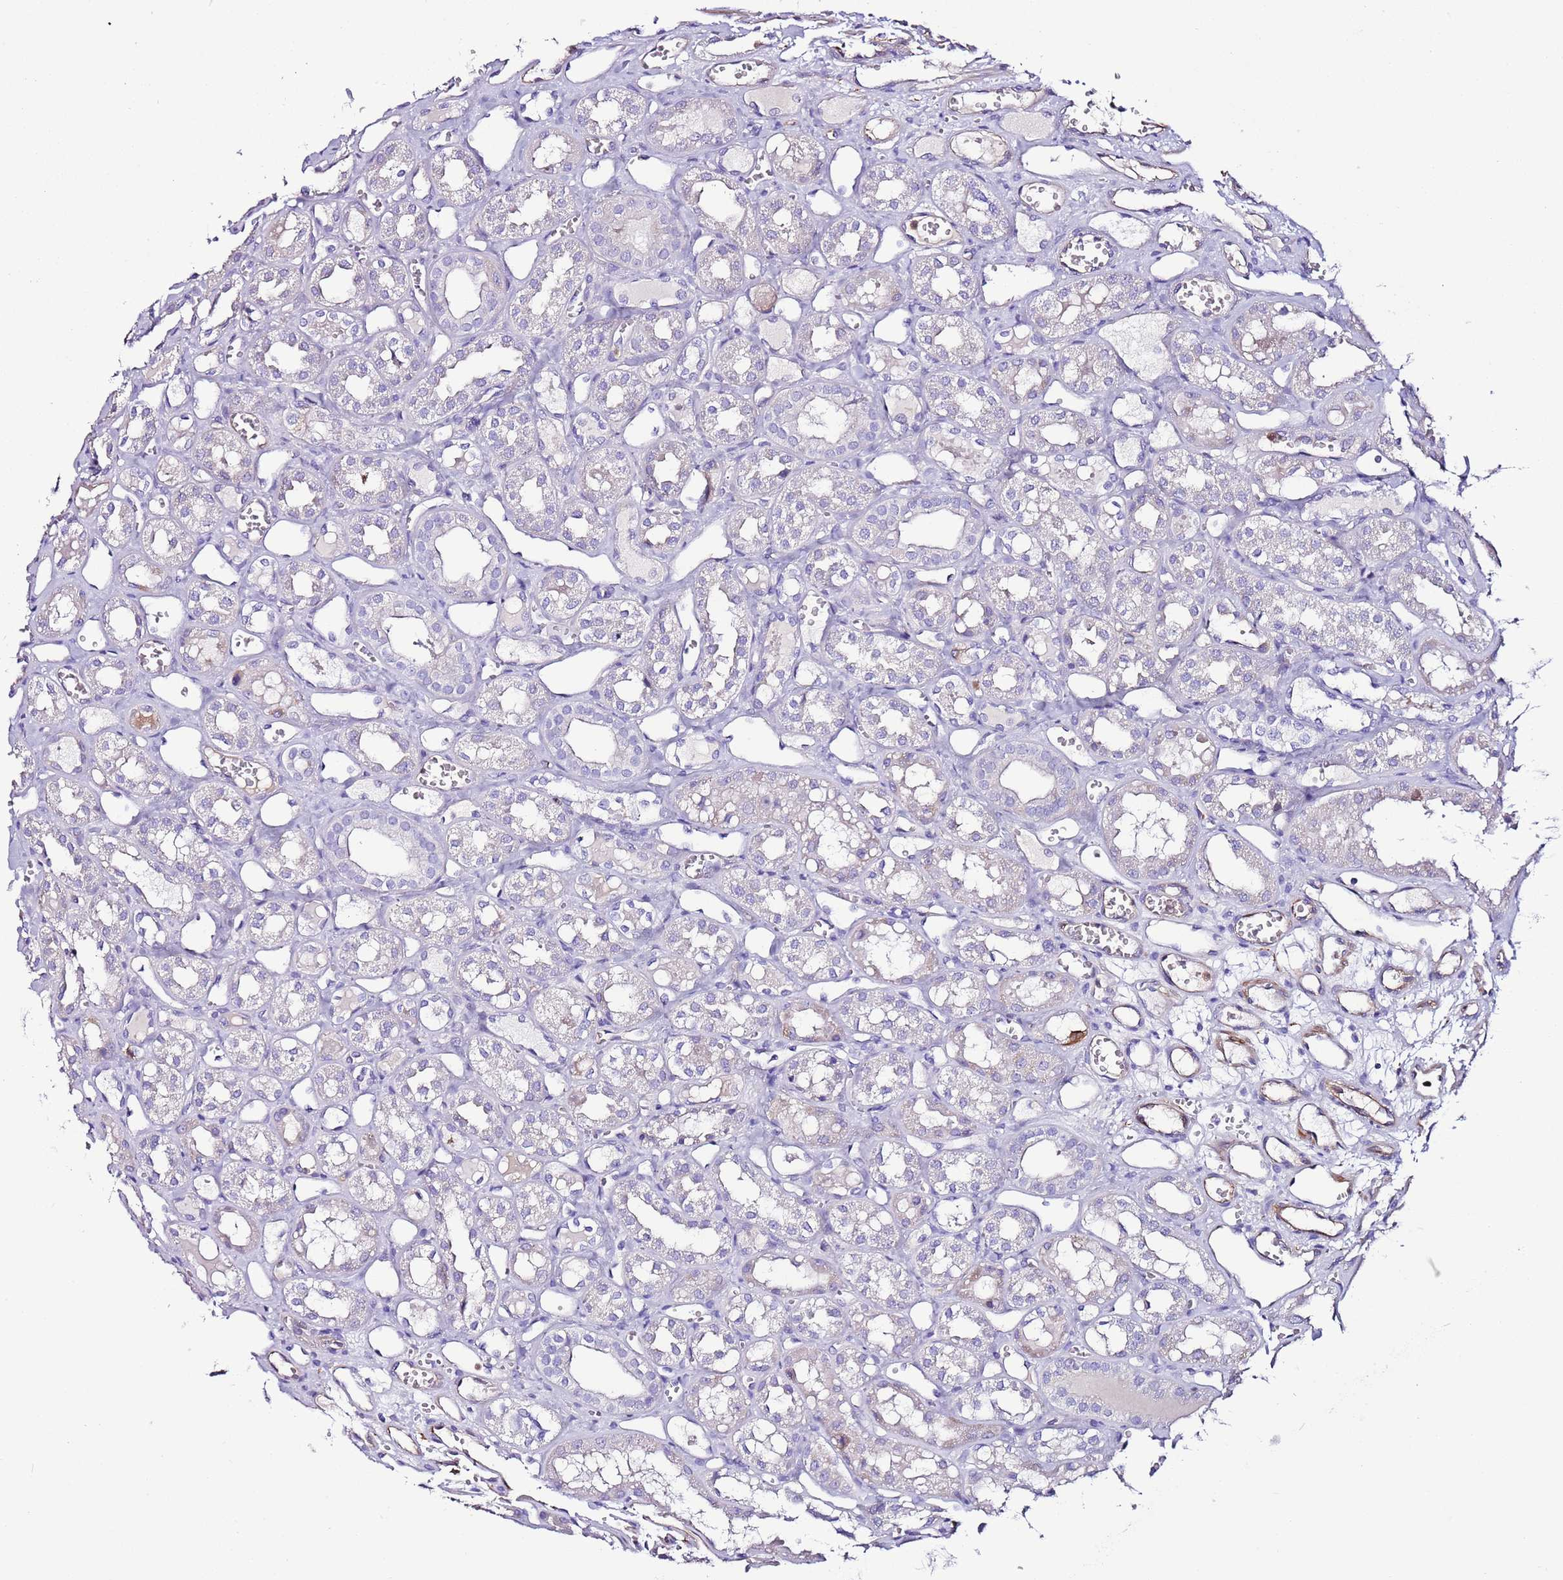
{"staining": {"intensity": "moderate", "quantity": "<25%", "location": "cytoplasmic/membranous"}, "tissue": "kidney", "cell_type": "Cells in glomeruli", "image_type": "normal", "snomed": [{"axis": "morphology", "description": "Normal tissue, NOS"}, {"axis": "topography", "description": "Kidney"}], "caption": "Protein staining of unremarkable kidney displays moderate cytoplasmic/membranous staining in about <25% of cells in glomeruli.", "gene": "FAM174C", "patient": {"sex": "male", "age": 16}}